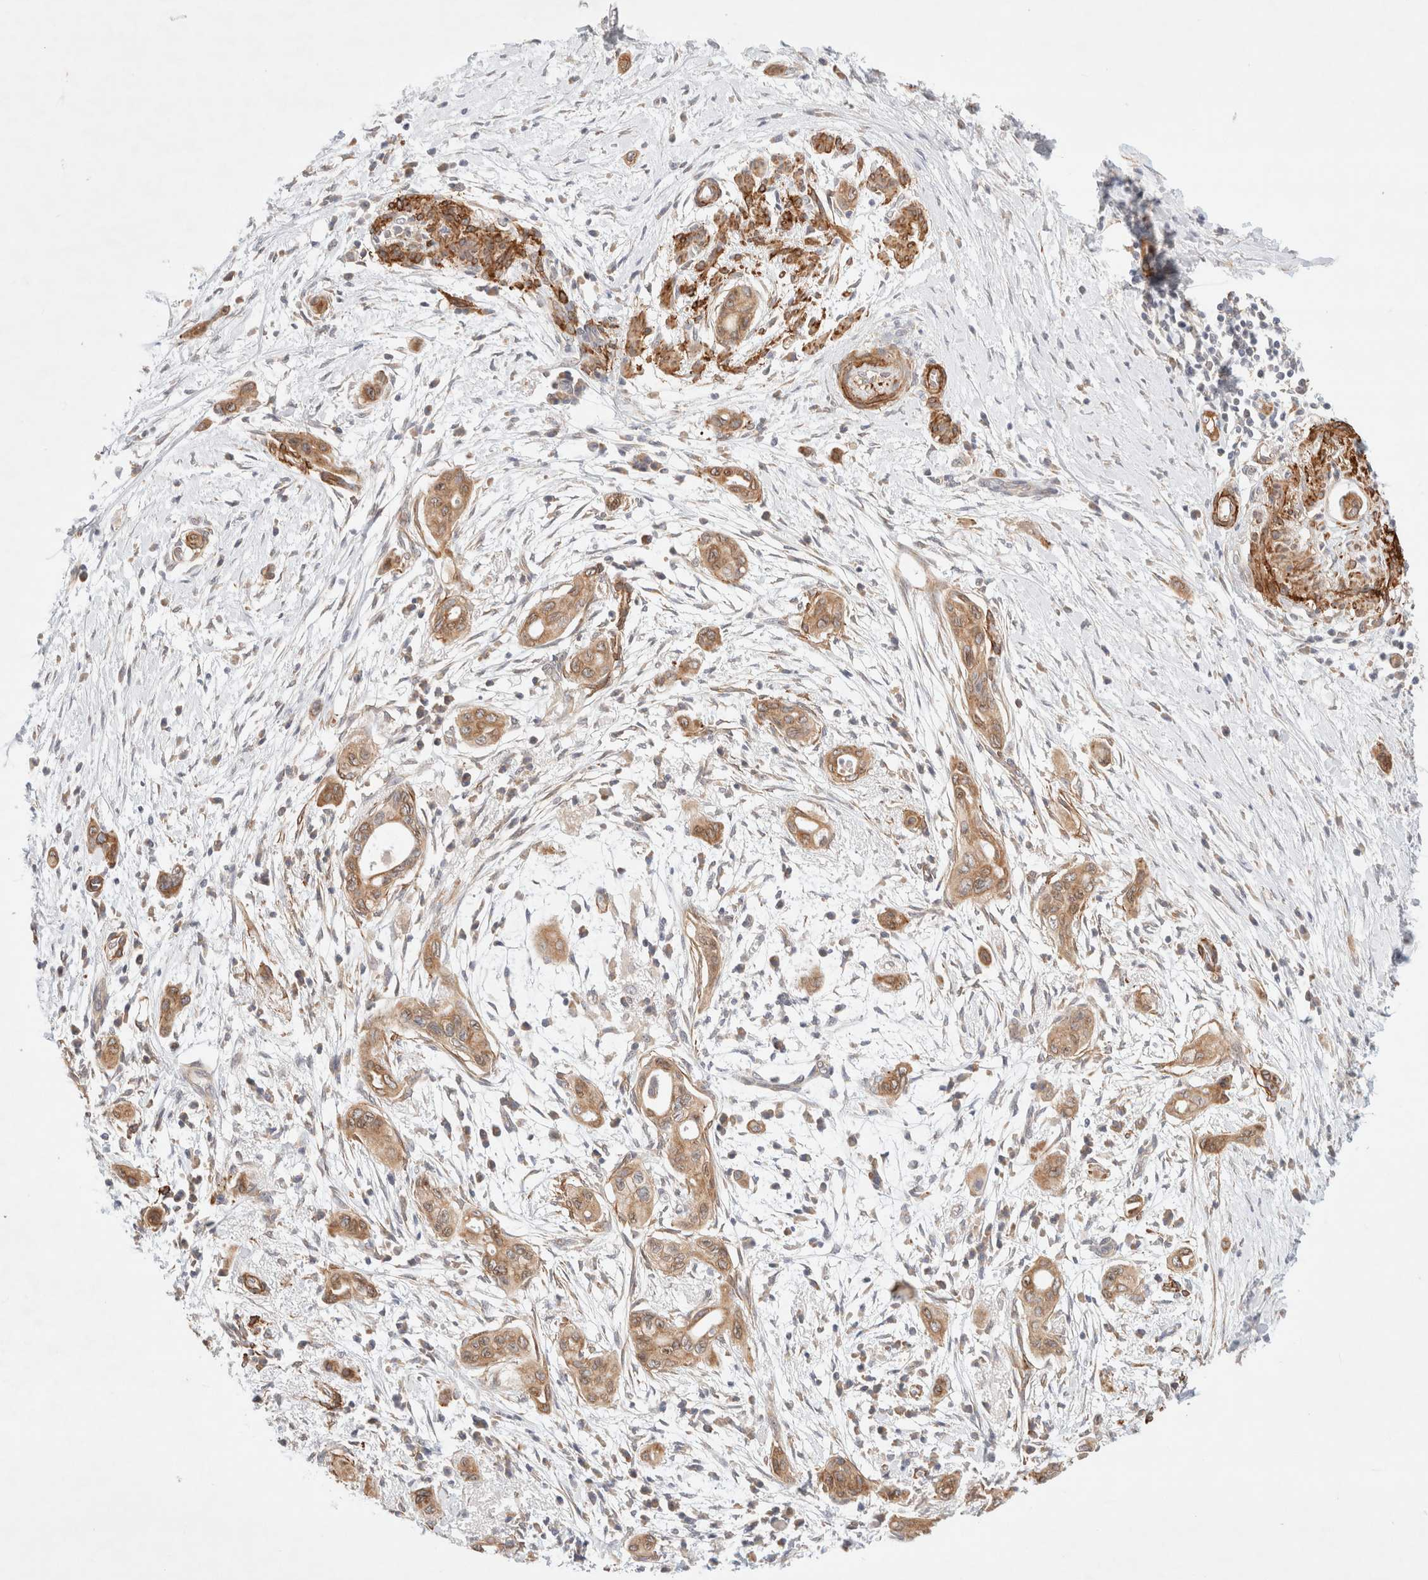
{"staining": {"intensity": "moderate", "quantity": ">75%", "location": "cytoplasmic/membranous,nuclear"}, "tissue": "pancreatic cancer", "cell_type": "Tumor cells", "image_type": "cancer", "snomed": [{"axis": "morphology", "description": "Adenocarcinoma, NOS"}, {"axis": "topography", "description": "Pancreas"}], "caption": "IHC micrograph of pancreatic adenocarcinoma stained for a protein (brown), which exhibits medium levels of moderate cytoplasmic/membranous and nuclear expression in about >75% of tumor cells.", "gene": "RRP15", "patient": {"sex": "male", "age": 59}}